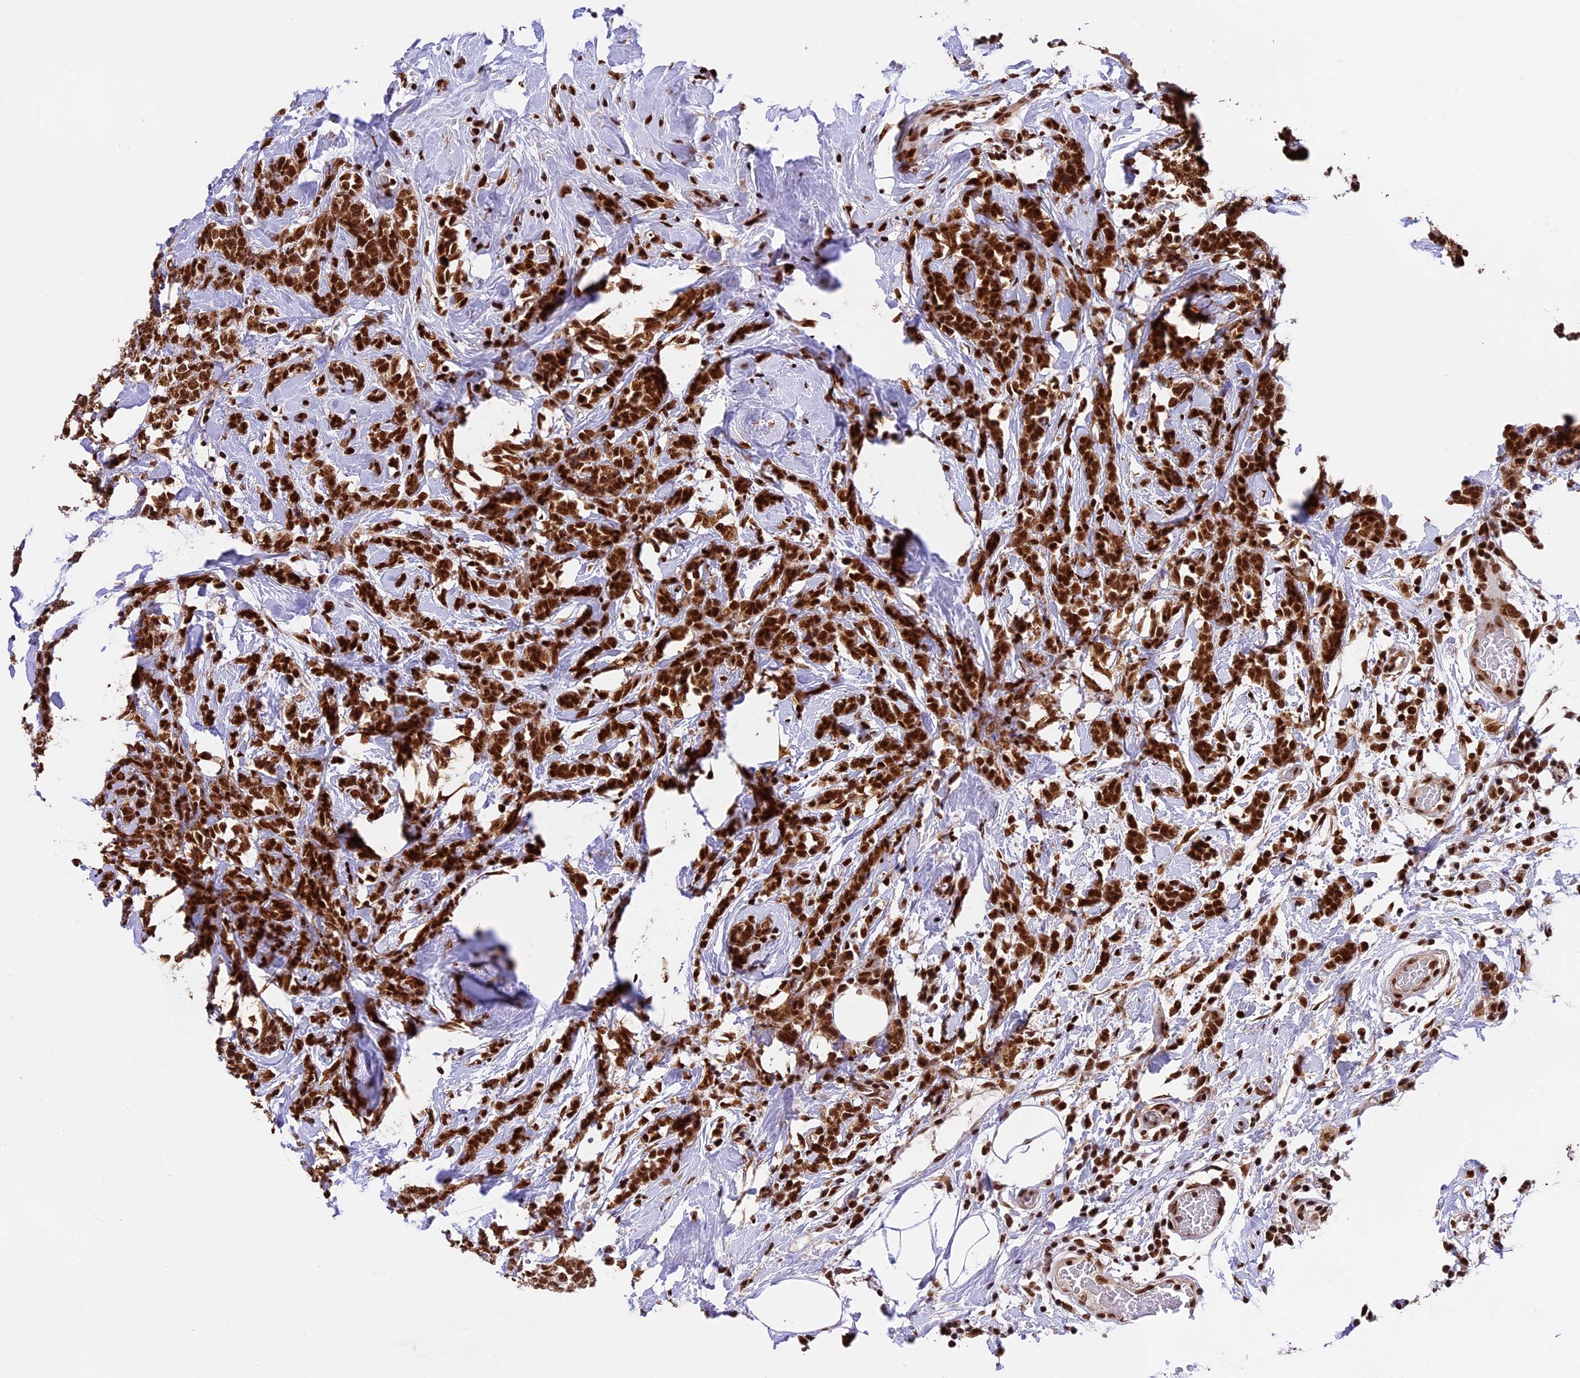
{"staining": {"intensity": "strong", "quantity": ">75%", "location": "nuclear"}, "tissue": "breast cancer", "cell_type": "Tumor cells", "image_type": "cancer", "snomed": [{"axis": "morphology", "description": "Lobular carcinoma"}, {"axis": "topography", "description": "Breast"}], "caption": "Protein staining of lobular carcinoma (breast) tissue exhibits strong nuclear staining in about >75% of tumor cells.", "gene": "RAMAC", "patient": {"sex": "female", "age": 58}}